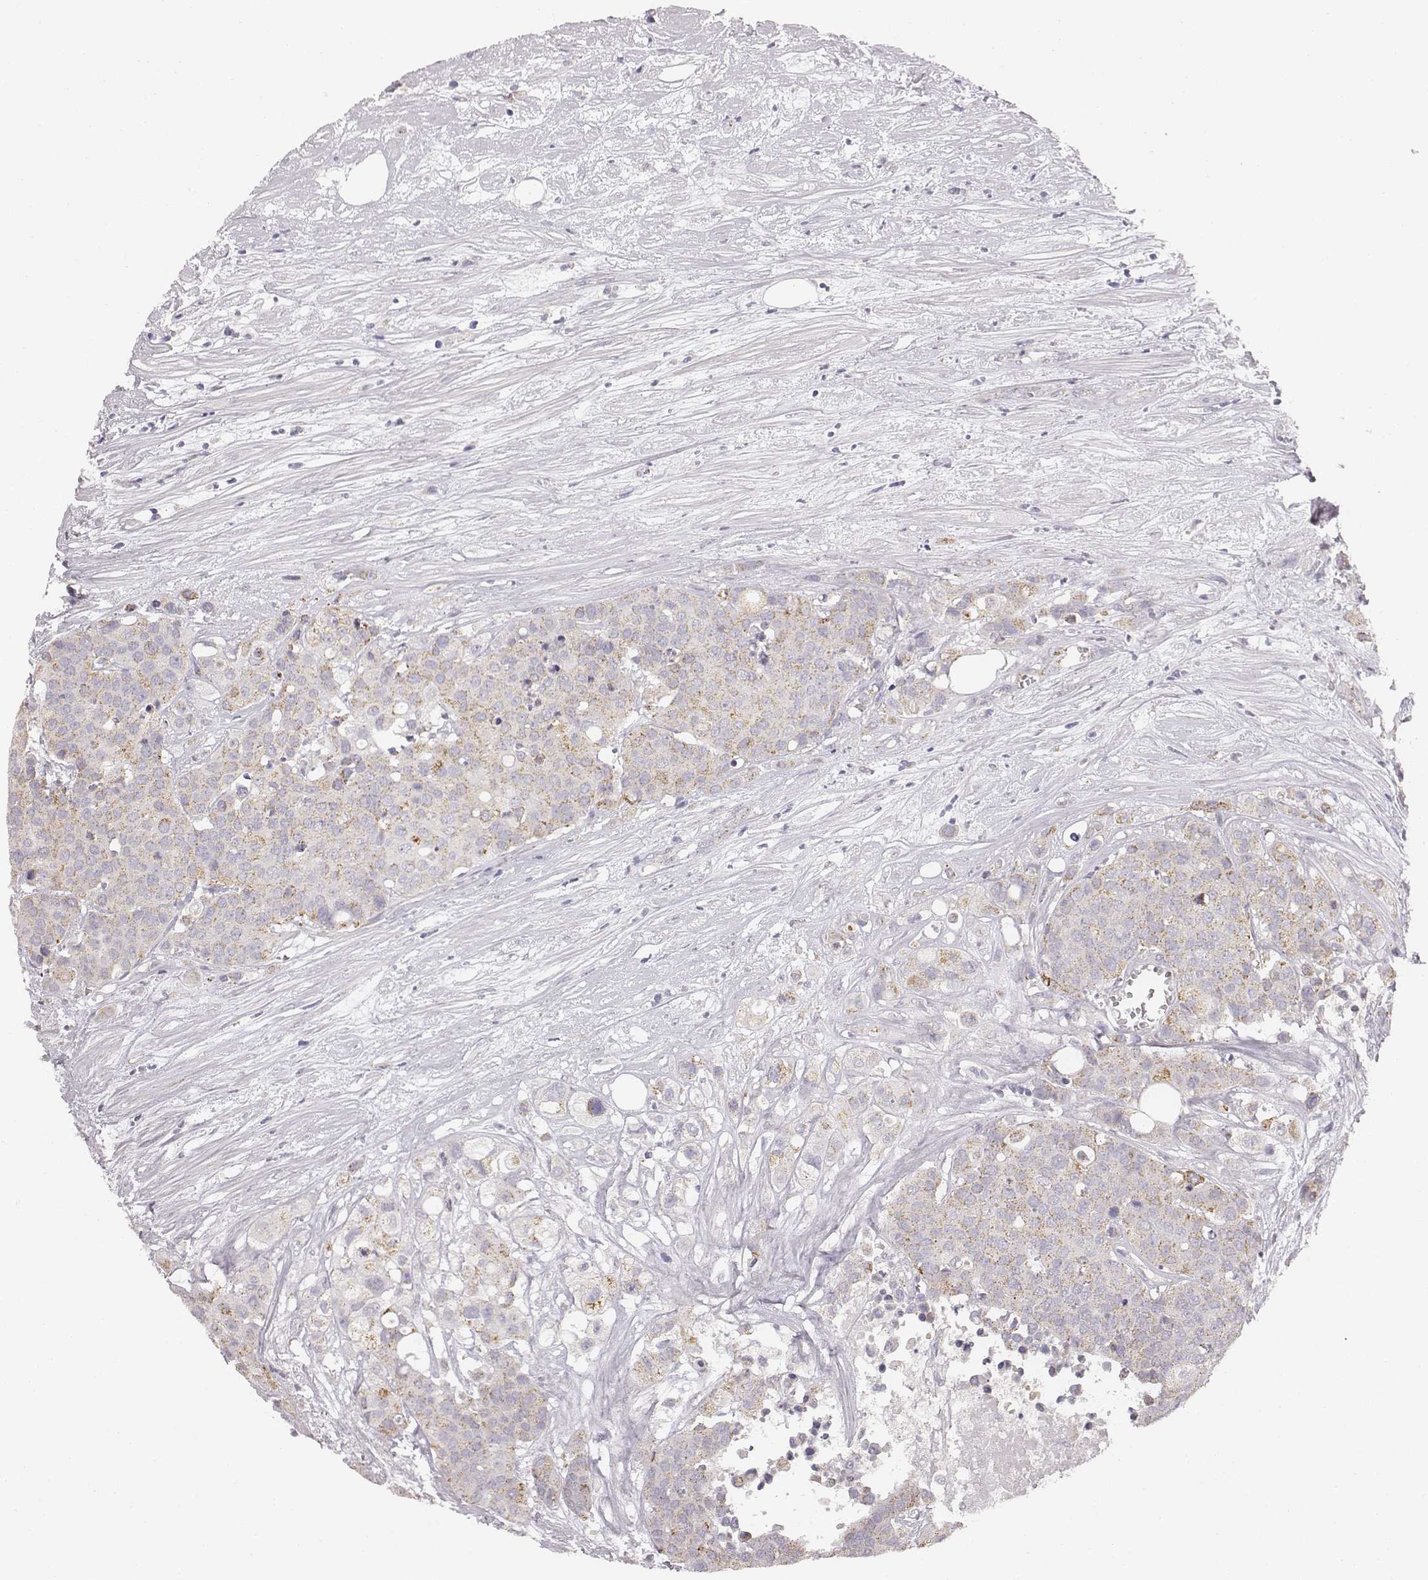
{"staining": {"intensity": "weak", "quantity": "25%-75%", "location": "cytoplasmic/membranous"}, "tissue": "carcinoid", "cell_type": "Tumor cells", "image_type": "cancer", "snomed": [{"axis": "morphology", "description": "Carcinoid, malignant, NOS"}, {"axis": "topography", "description": "Colon"}], "caption": "There is low levels of weak cytoplasmic/membranous expression in tumor cells of carcinoid, as demonstrated by immunohistochemical staining (brown color).", "gene": "ABCD3", "patient": {"sex": "male", "age": 81}}